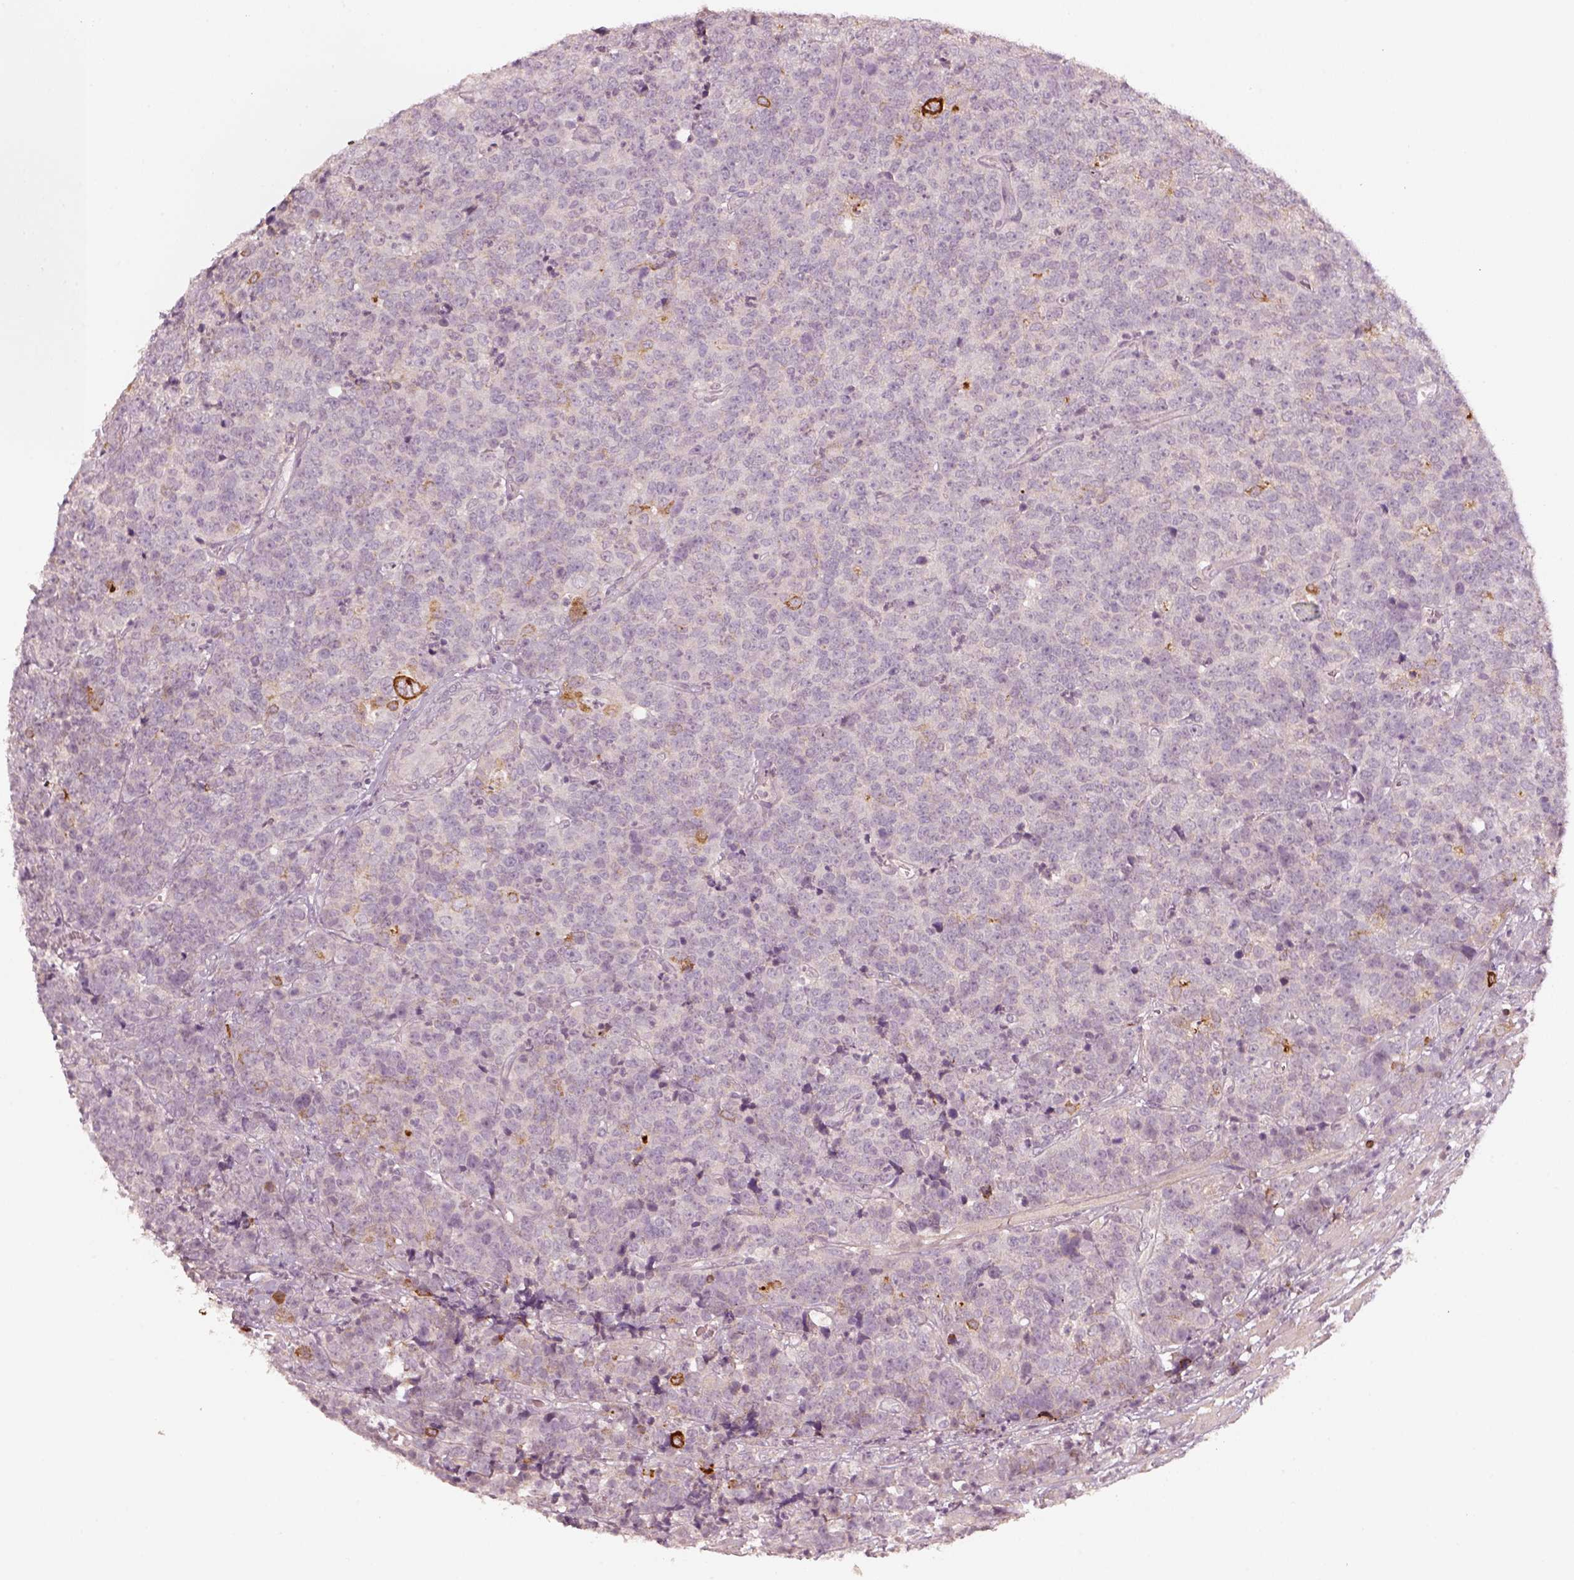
{"staining": {"intensity": "weak", "quantity": "<25%", "location": "cytoplasmic/membranous"}, "tissue": "prostate cancer", "cell_type": "Tumor cells", "image_type": "cancer", "snomed": [{"axis": "morphology", "description": "Adenocarcinoma, NOS"}, {"axis": "topography", "description": "Prostate"}], "caption": "IHC of prostate adenocarcinoma exhibits no expression in tumor cells.", "gene": "LAMC2", "patient": {"sex": "male", "age": 67}}